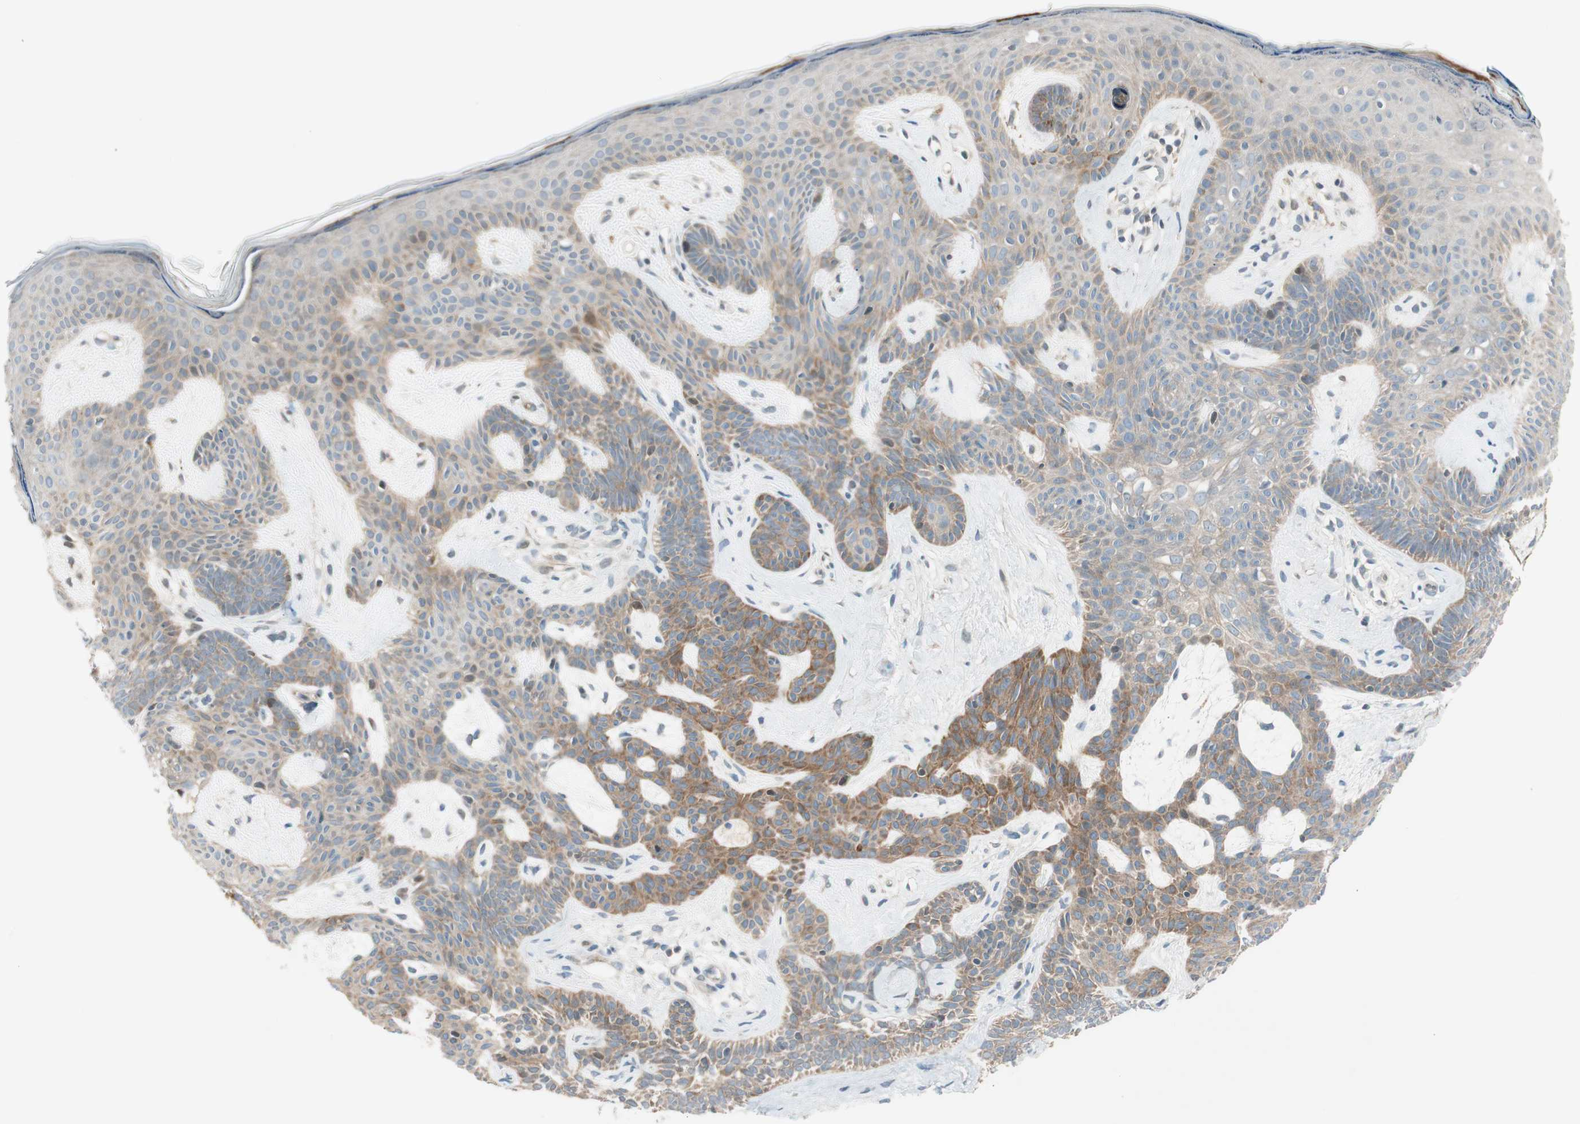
{"staining": {"intensity": "moderate", "quantity": "<25%", "location": "cytoplasmic/membranous"}, "tissue": "skin cancer", "cell_type": "Tumor cells", "image_type": "cancer", "snomed": [{"axis": "morphology", "description": "Developmental malformation"}, {"axis": "morphology", "description": "Basal cell carcinoma"}, {"axis": "topography", "description": "Skin"}], "caption": "Skin cancer stained for a protein displays moderate cytoplasmic/membranous positivity in tumor cells.", "gene": "CGRRF1", "patient": {"sex": "female", "age": 62}}